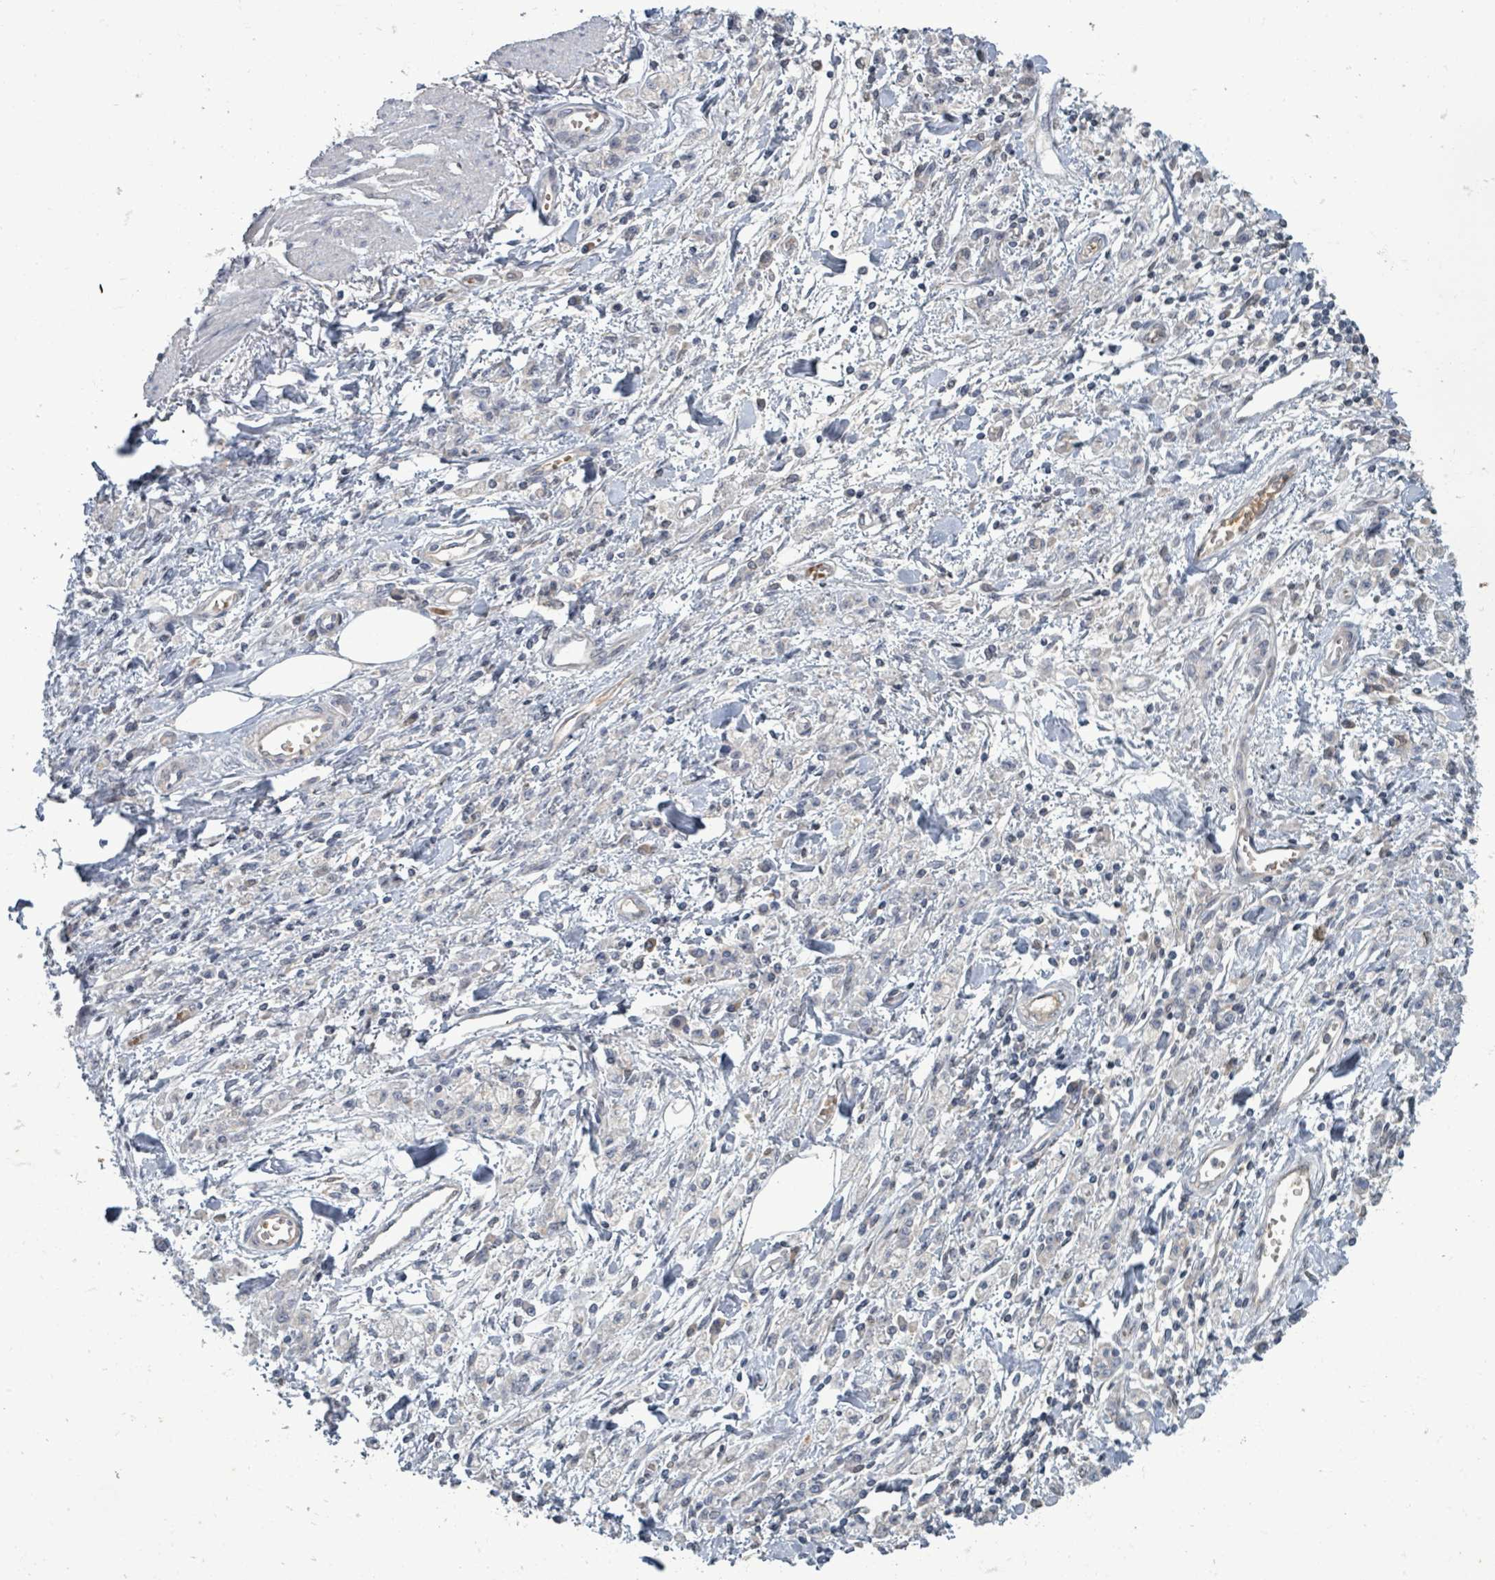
{"staining": {"intensity": "negative", "quantity": "none", "location": "none"}, "tissue": "stomach cancer", "cell_type": "Tumor cells", "image_type": "cancer", "snomed": [{"axis": "morphology", "description": "Adenocarcinoma, NOS"}, {"axis": "topography", "description": "Stomach"}], "caption": "Tumor cells show no significant expression in stomach adenocarcinoma.", "gene": "GRM8", "patient": {"sex": "male", "age": 77}}